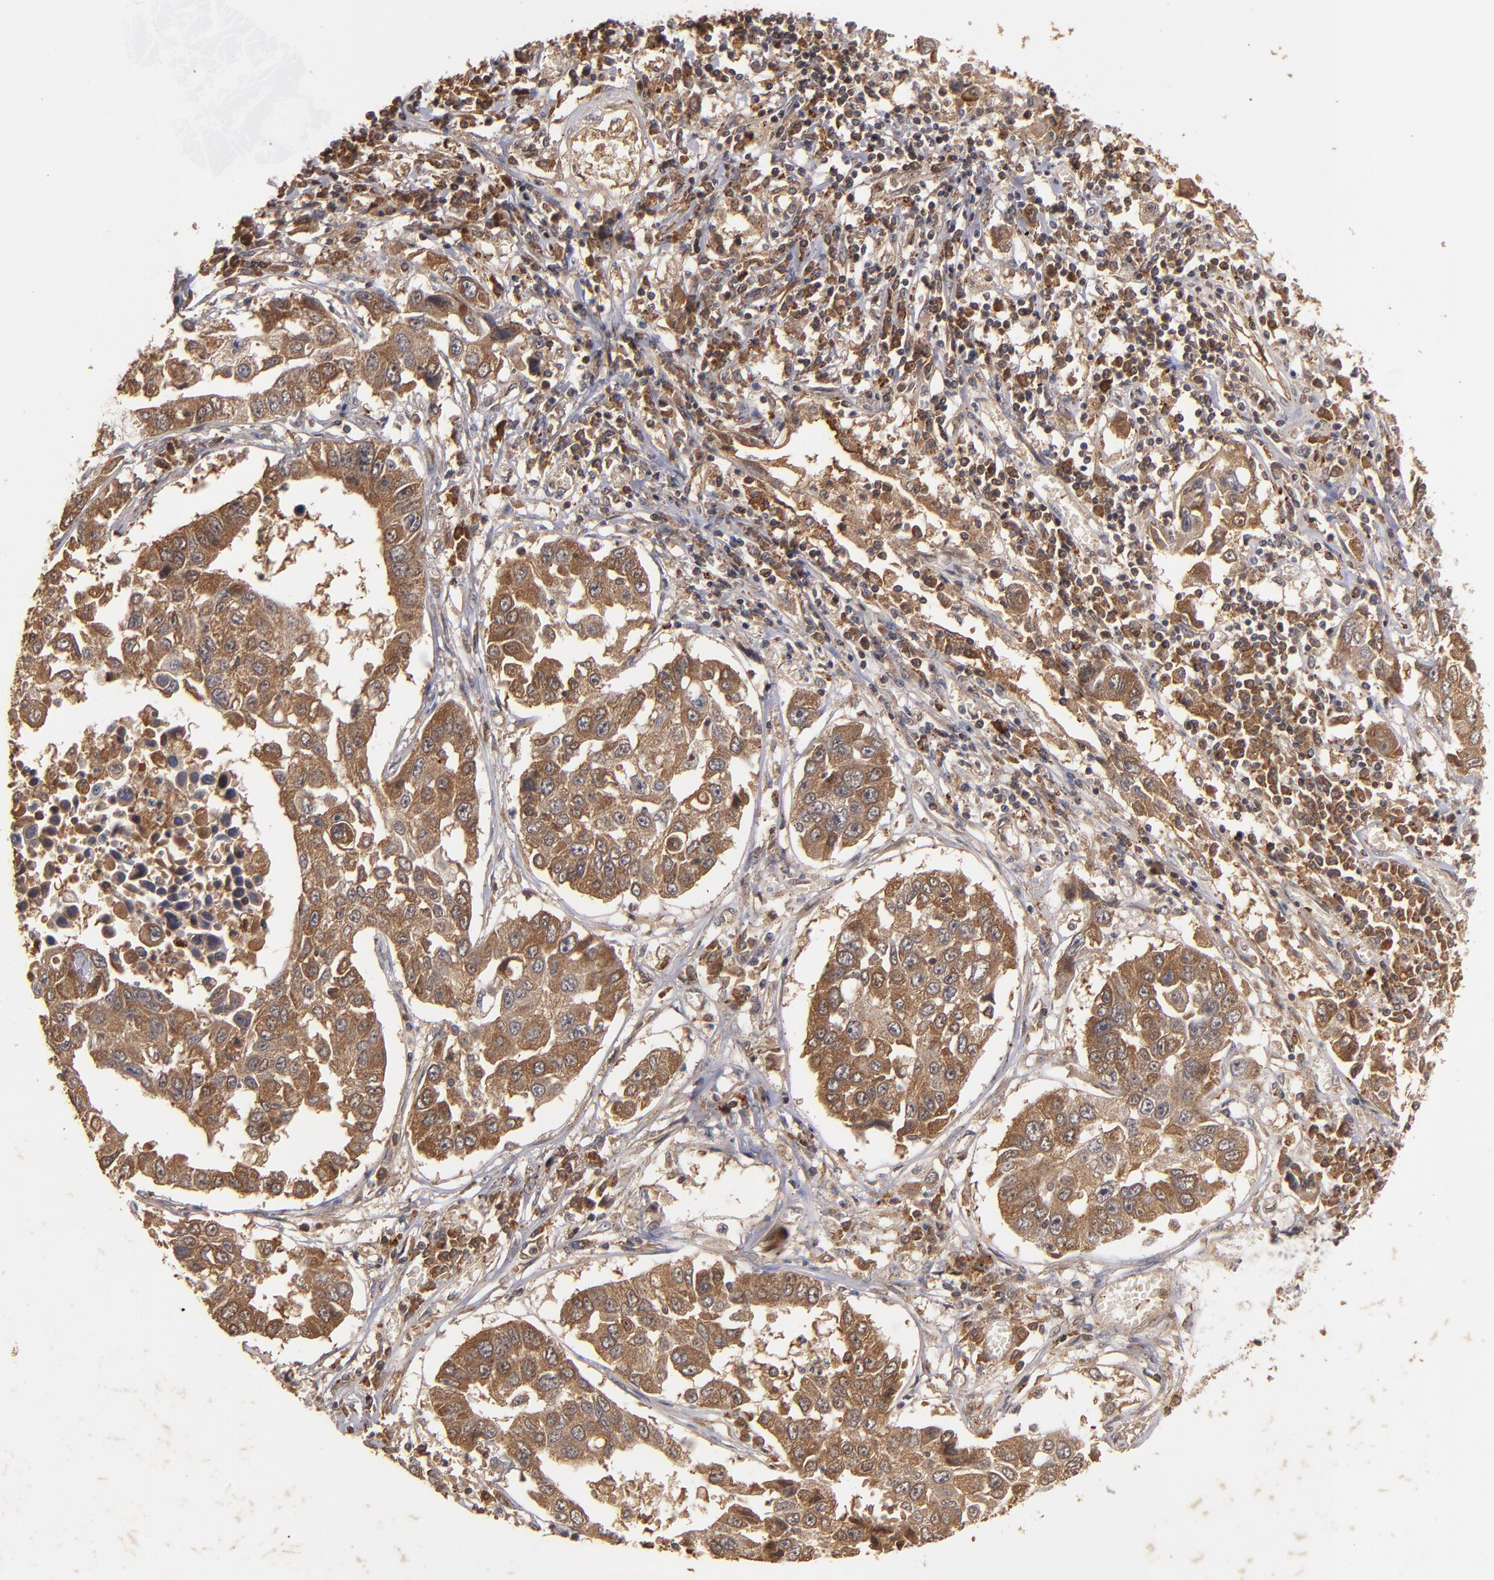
{"staining": {"intensity": "moderate", "quantity": ">75%", "location": "cytoplasmic/membranous"}, "tissue": "lung cancer", "cell_type": "Tumor cells", "image_type": "cancer", "snomed": [{"axis": "morphology", "description": "Squamous cell carcinoma, NOS"}, {"axis": "topography", "description": "Lung"}], "caption": "IHC staining of lung cancer, which demonstrates medium levels of moderate cytoplasmic/membranous staining in about >75% of tumor cells indicating moderate cytoplasmic/membranous protein expression. The staining was performed using DAB (3,3'-diaminobenzidine) (brown) for protein detection and nuclei were counterstained in hematoxylin (blue).", "gene": "TENM1", "patient": {"sex": "male", "age": 71}}